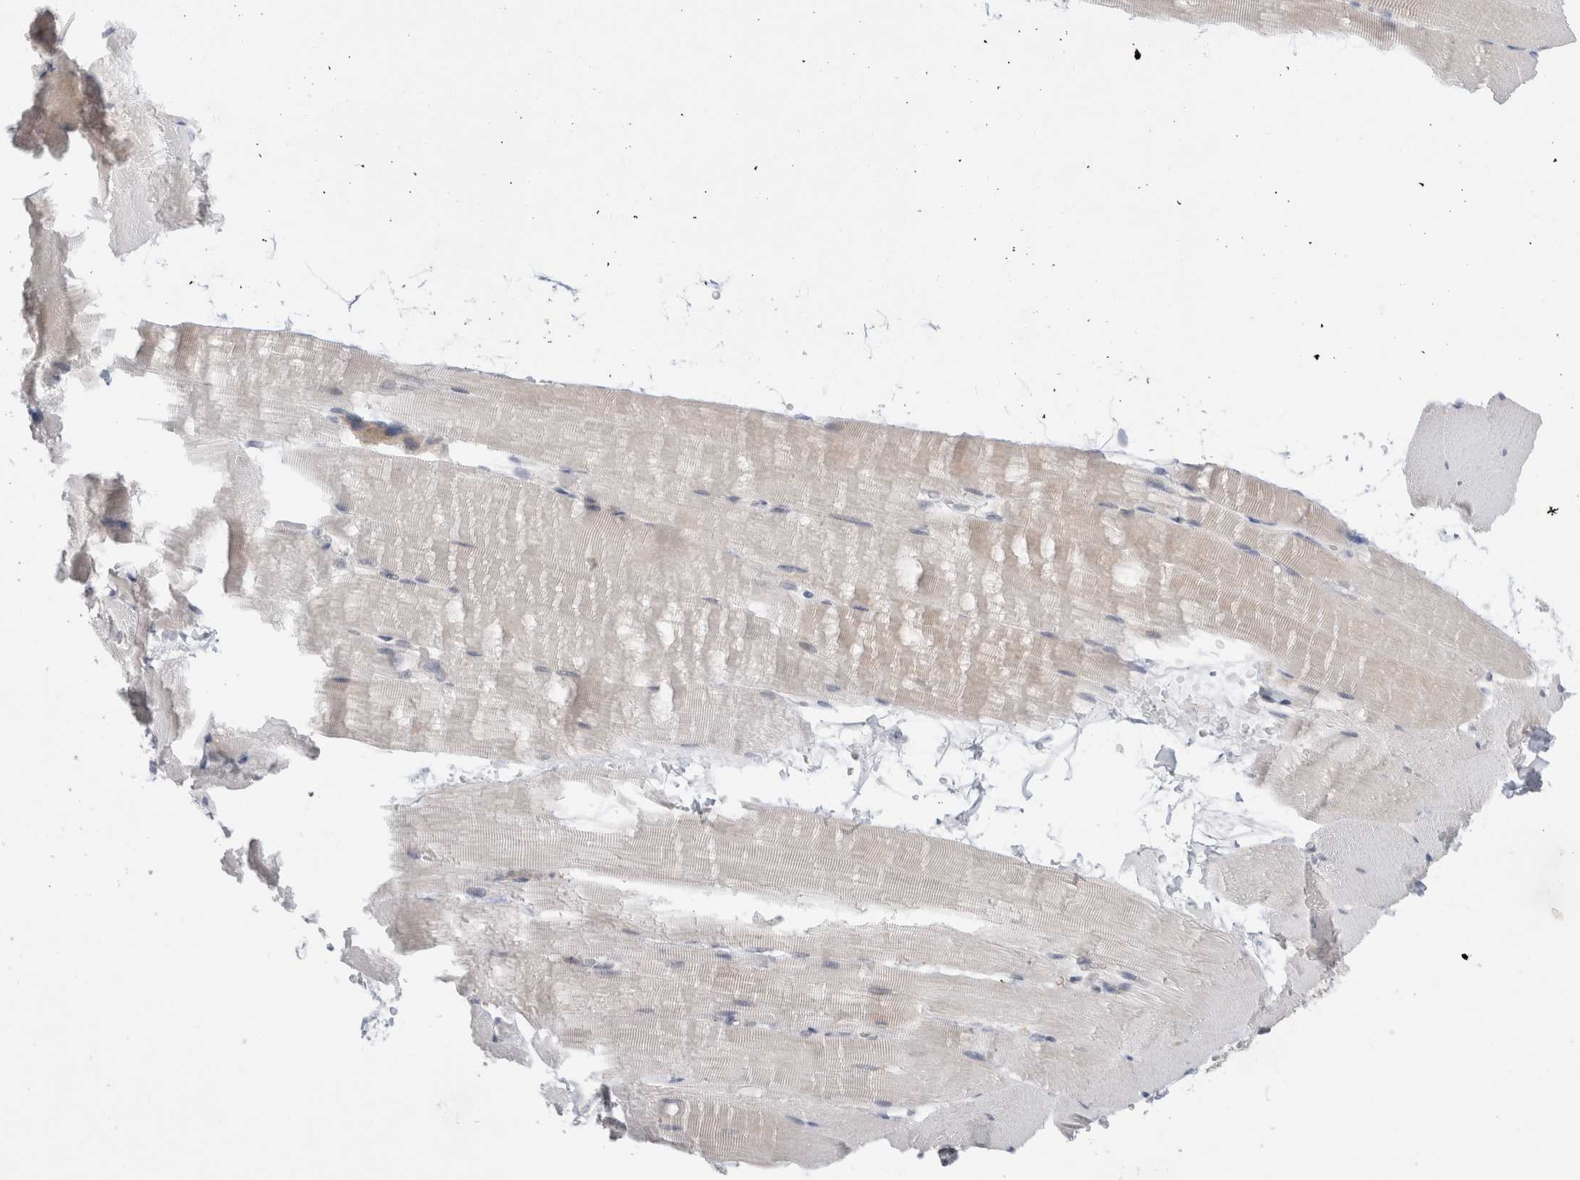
{"staining": {"intensity": "negative", "quantity": "none", "location": "none"}, "tissue": "skeletal muscle", "cell_type": "Myocytes", "image_type": "normal", "snomed": [{"axis": "morphology", "description": "Normal tissue, NOS"}, {"axis": "topography", "description": "Skeletal muscle"}, {"axis": "topography", "description": "Parathyroid gland"}], "caption": "A high-resolution image shows immunohistochemistry (IHC) staining of normal skeletal muscle, which reveals no significant positivity in myocytes.", "gene": "BICD2", "patient": {"sex": "female", "age": 37}}